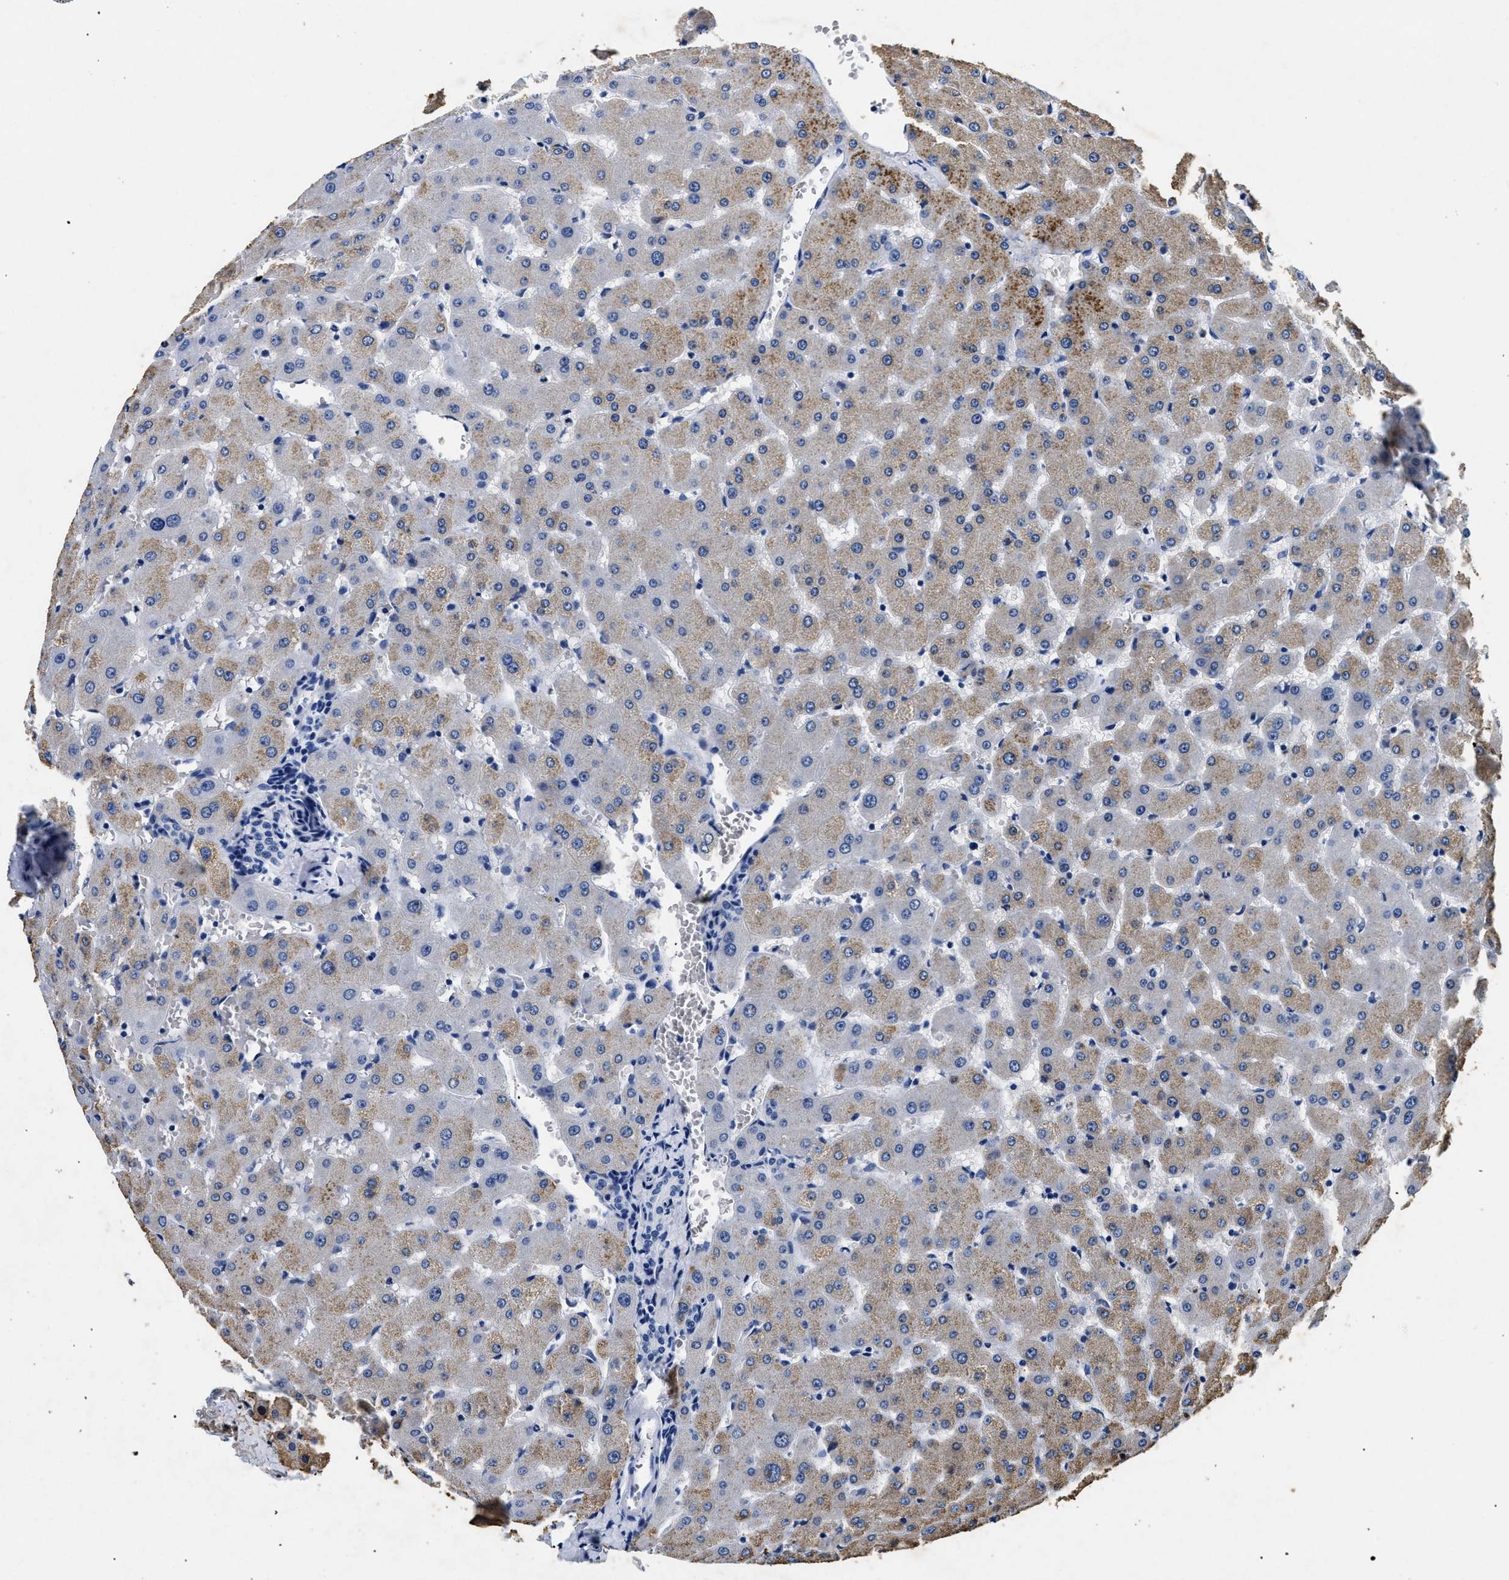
{"staining": {"intensity": "negative", "quantity": "none", "location": "none"}, "tissue": "liver", "cell_type": "Cholangiocytes", "image_type": "normal", "snomed": [{"axis": "morphology", "description": "Normal tissue, NOS"}, {"axis": "topography", "description": "Liver"}], "caption": "Human liver stained for a protein using IHC displays no positivity in cholangiocytes.", "gene": "LAMA3", "patient": {"sex": "female", "age": 63}}